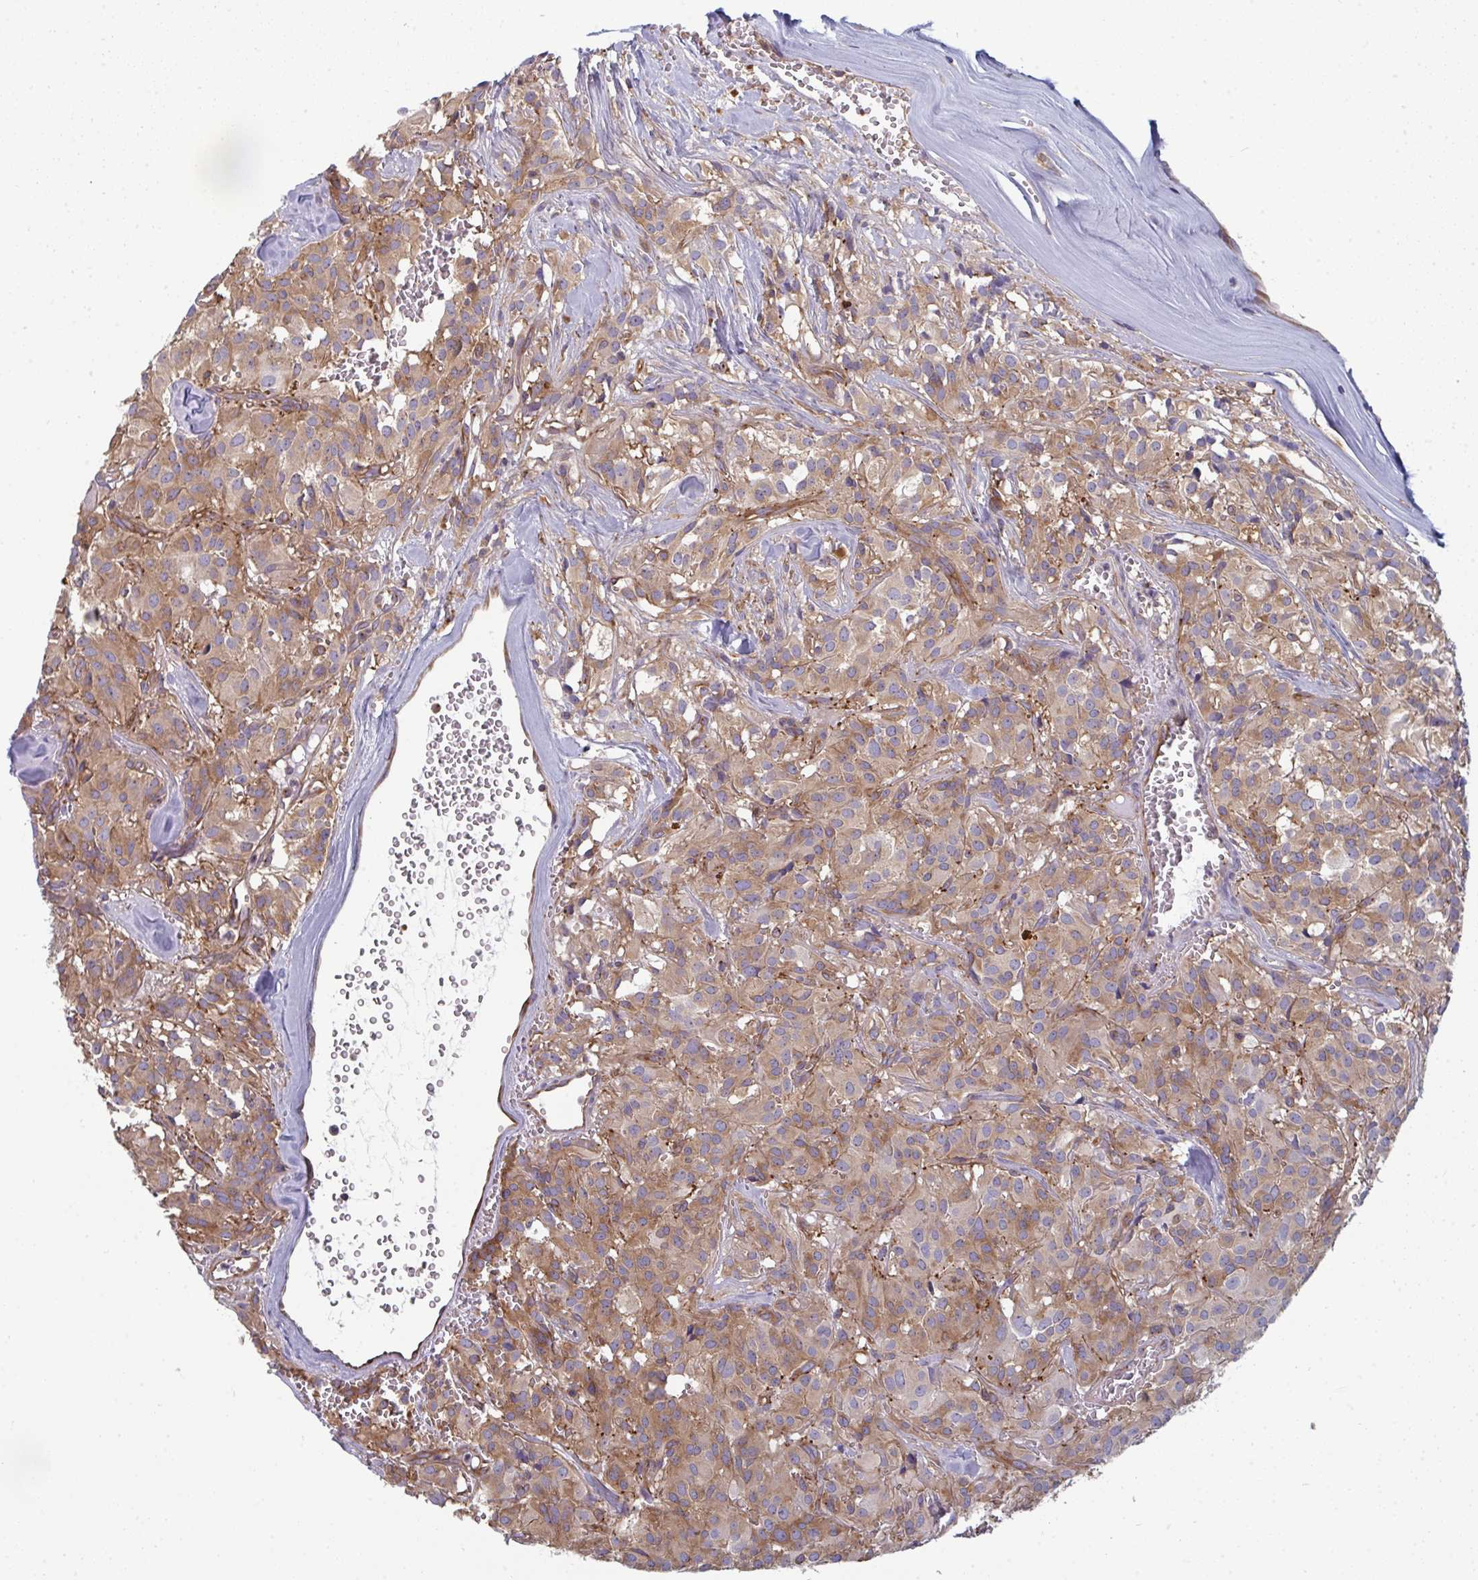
{"staining": {"intensity": "moderate", "quantity": ">75%", "location": "cytoplasmic/membranous"}, "tissue": "glioma", "cell_type": "Tumor cells", "image_type": "cancer", "snomed": [{"axis": "morphology", "description": "Glioma, malignant, Low grade"}, {"axis": "topography", "description": "Brain"}], "caption": "Human malignant low-grade glioma stained with a brown dye demonstrates moderate cytoplasmic/membranous positive staining in about >75% of tumor cells.", "gene": "DYNC1I2", "patient": {"sex": "male", "age": 42}}